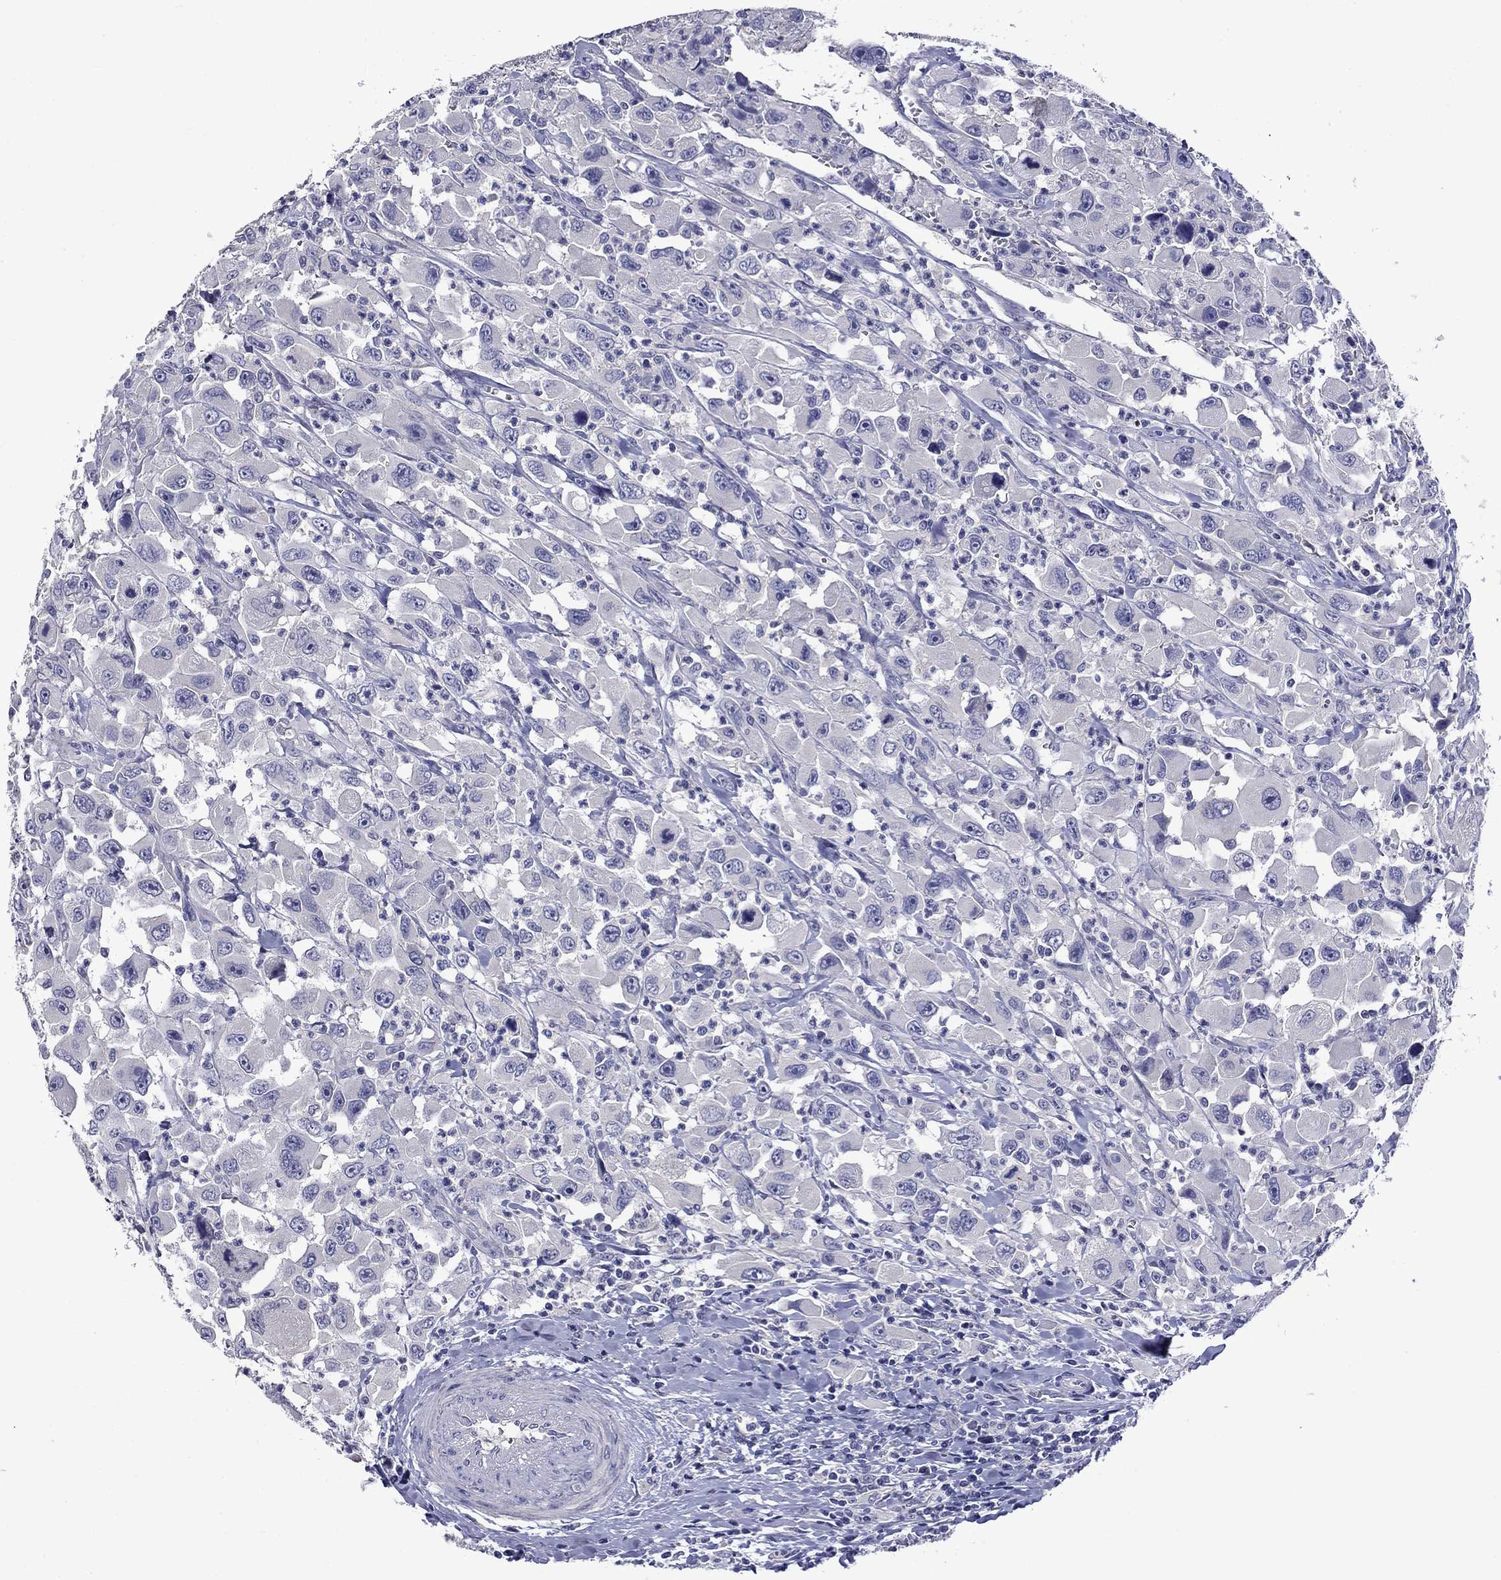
{"staining": {"intensity": "negative", "quantity": "none", "location": "none"}, "tissue": "head and neck cancer", "cell_type": "Tumor cells", "image_type": "cancer", "snomed": [{"axis": "morphology", "description": "Squamous cell carcinoma, NOS"}, {"axis": "morphology", "description": "Squamous cell carcinoma, metastatic, NOS"}, {"axis": "topography", "description": "Oral tissue"}, {"axis": "topography", "description": "Head-Neck"}], "caption": "This is an IHC micrograph of human metastatic squamous cell carcinoma (head and neck). There is no expression in tumor cells.", "gene": "CNDP1", "patient": {"sex": "female", "age": 85}}